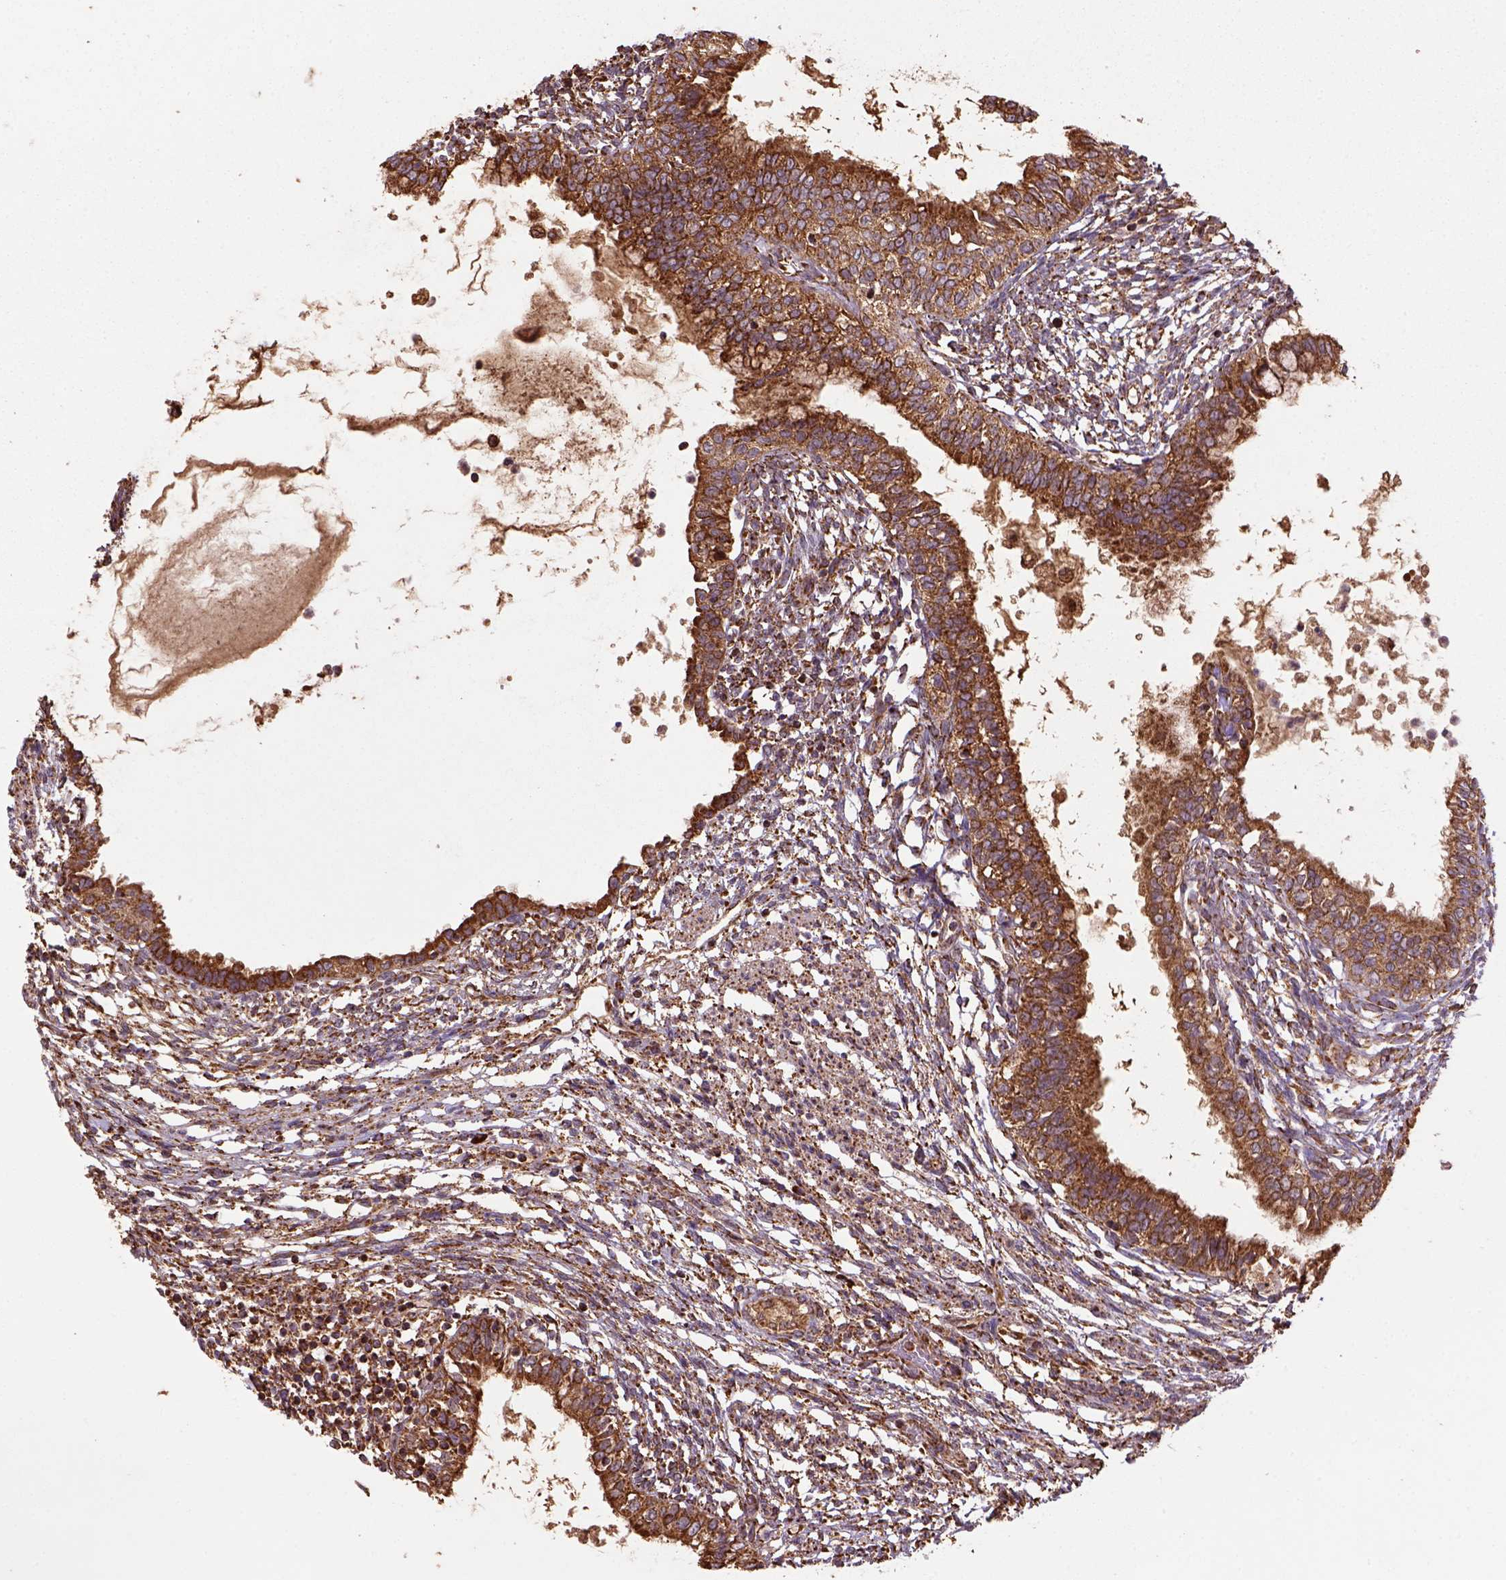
{"staining": {"intensity": "strong", "quantity": ">75%", "location": "cytoplasmic/membranous"}, "tissue": "testis cancer", "cell_type": "Tumor cells", "image_type": "cancer", "snomed": [{"axis": "morphology", "description": "Carcinoma, Embryonal, NOS"}, {"axis": "topography", "description": "Testis"}], "caption": "Immunohistochemical staining of embryonal carcinoma (testis) reveals high levels of strong cytoplasmic/membranous staining in about >75% of tumor cells. (brown staining indicates protein expression, while blue staining denotes nuclei).", "gene": "MAPK8IP3", "patient": {"sex": "male", "age": 37}}